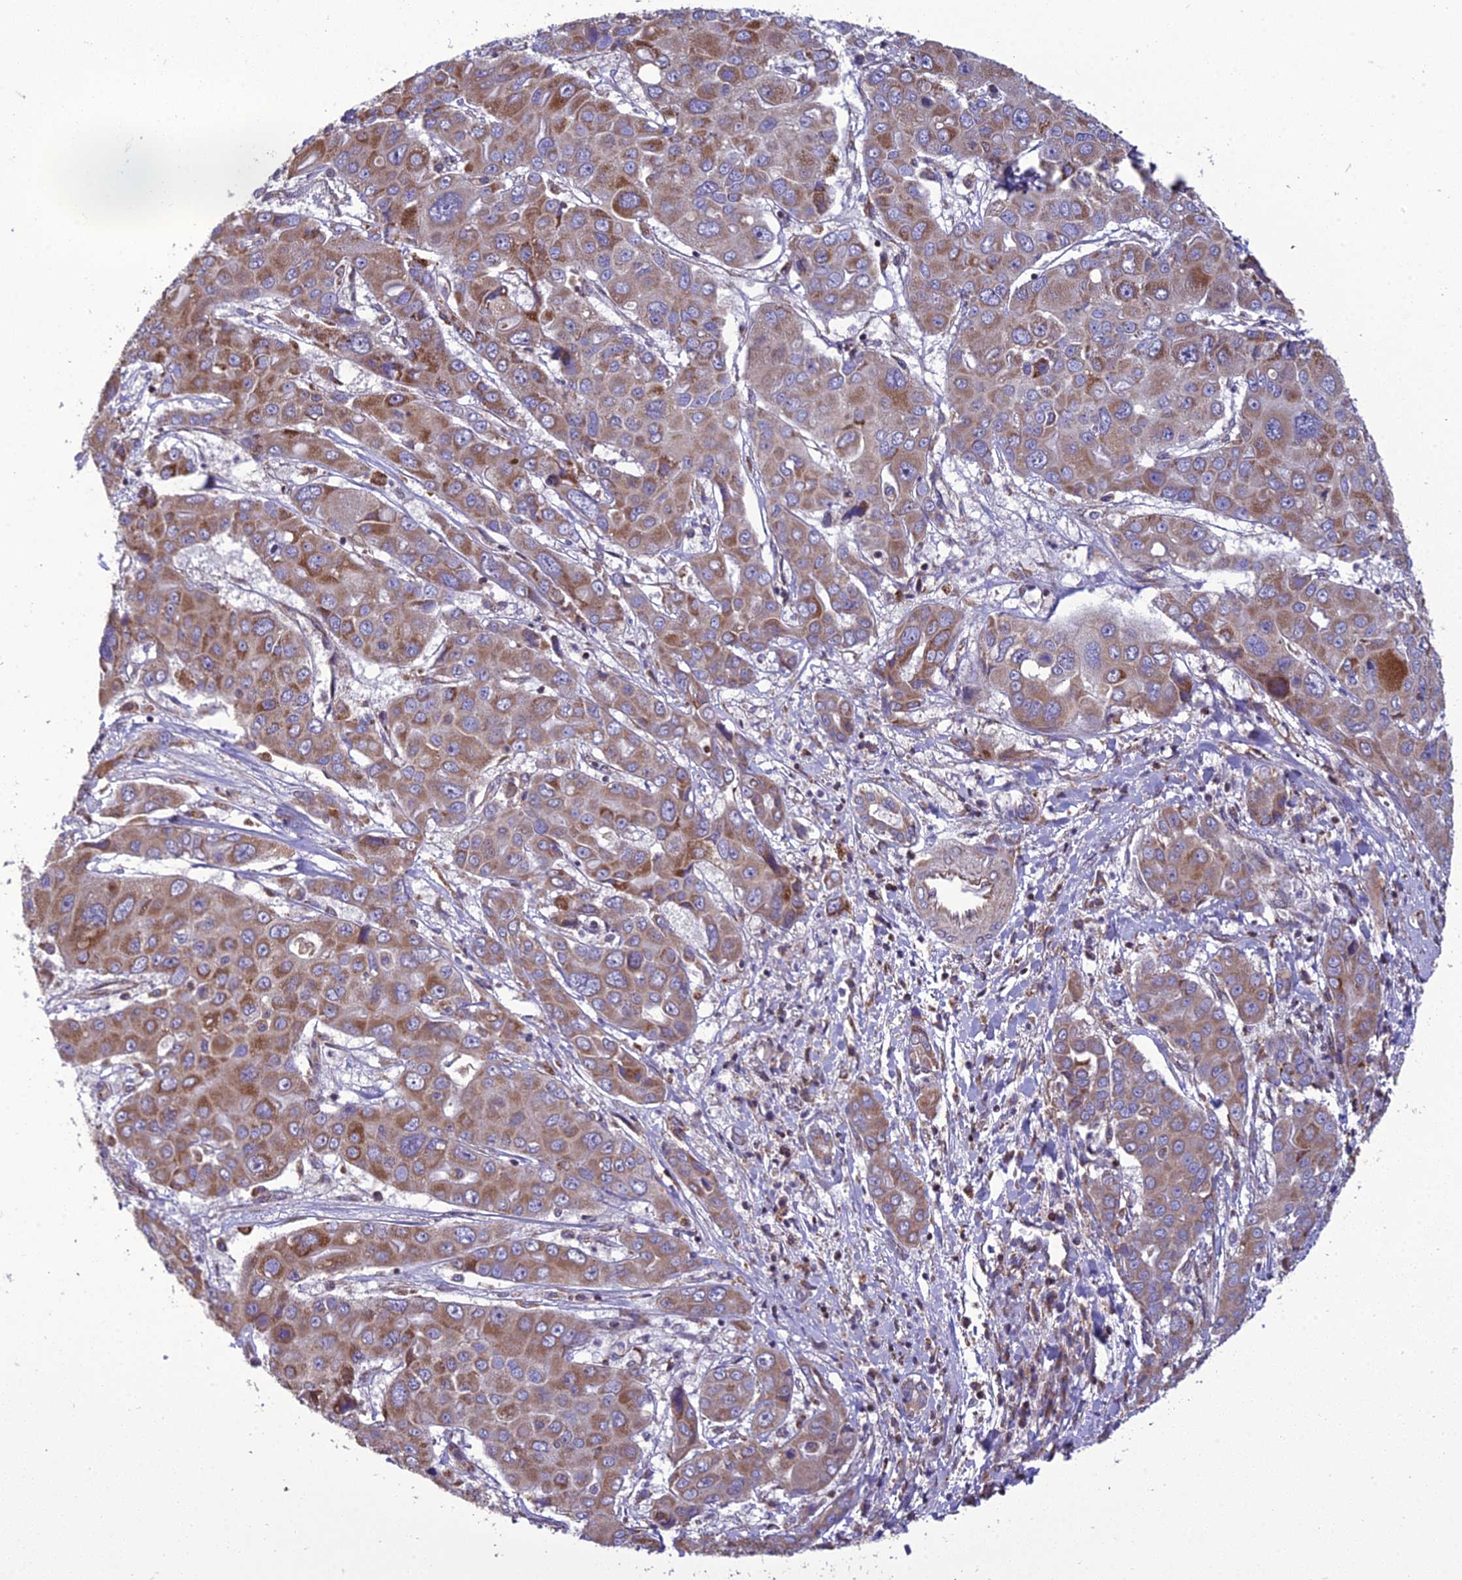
{"staining": {"intensity": "moderate", "quantity": ">75%", "location": "cytoplasmic/membranous"}, "tissue": "liver cancer", "cell_type": "Tumor cells", "image_type": "cancer", "snomed": [{"axis": "morphology", "description": "Cholangiocarcinoma"}, {"axis": "topography", "description": "Liver"}], "caption": "There is medium levels of moderate cytoplasmic/membranous staining in tumor cells of liver cholangiocarcinoma, as demonstrated by immunohistochemical staining (brown color).", "gene": "GIMAP1", "patient": {"sex": "male", "age": 67}}